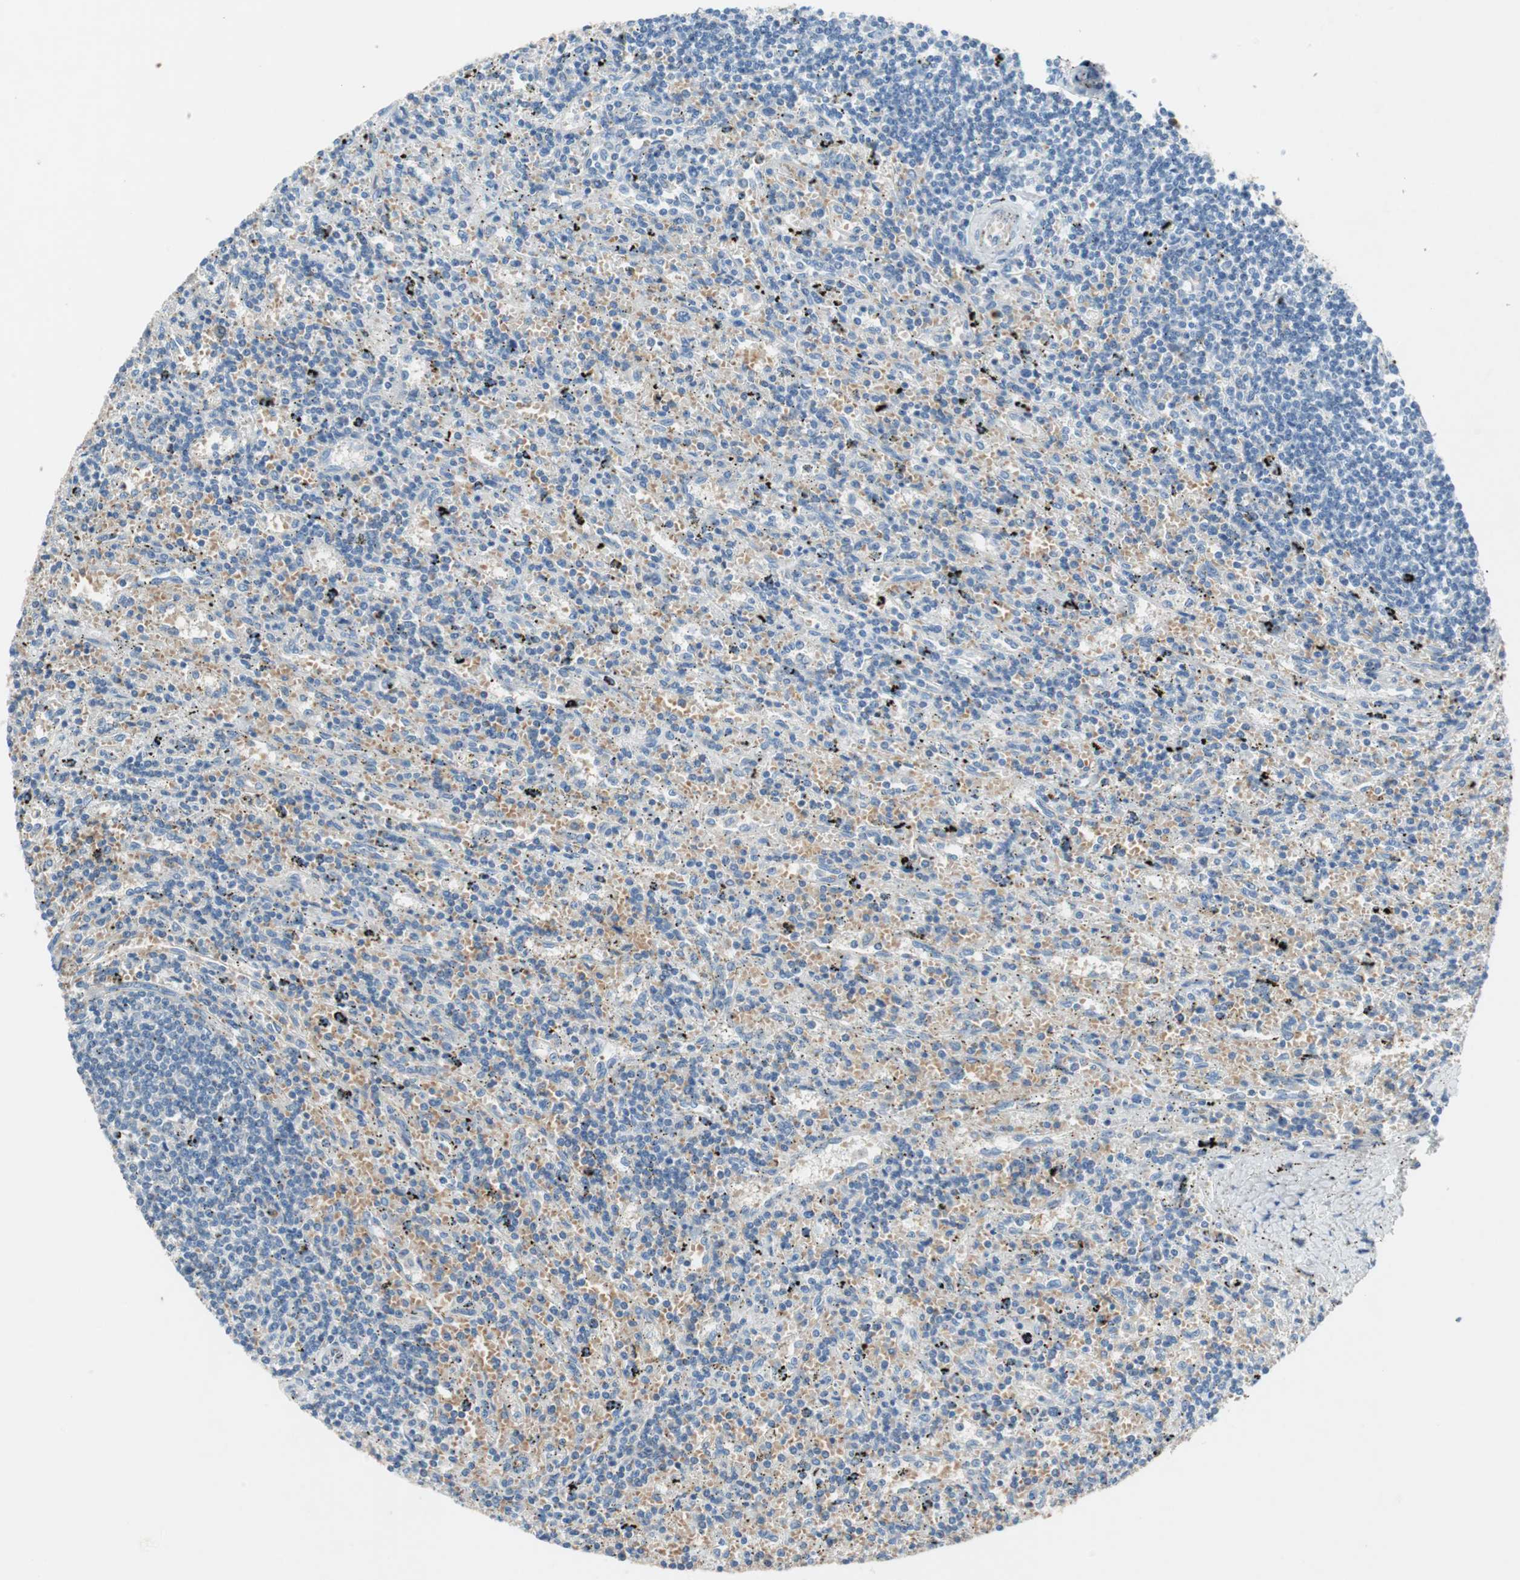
{"staining": {"intensity": "negative", "quantity": "none", "location": "none"}, "tissue": "lymphoma", "cell_type": "Tumor cells", "image_type": "cancer", "snomed": [{"axis": "morphology", "description": "Malignant lymphoma, non-Hodgkin's type, Low grade"}, {"axis": "topography", "description": "Spleen"}], "caption": "This is an immunohistochemistry (IHC) photomicrograph of human lymphoma. There is no positivity in tumor cells.", "gene": "GLUL", "patient": {"sex": "male", "age": 76}}